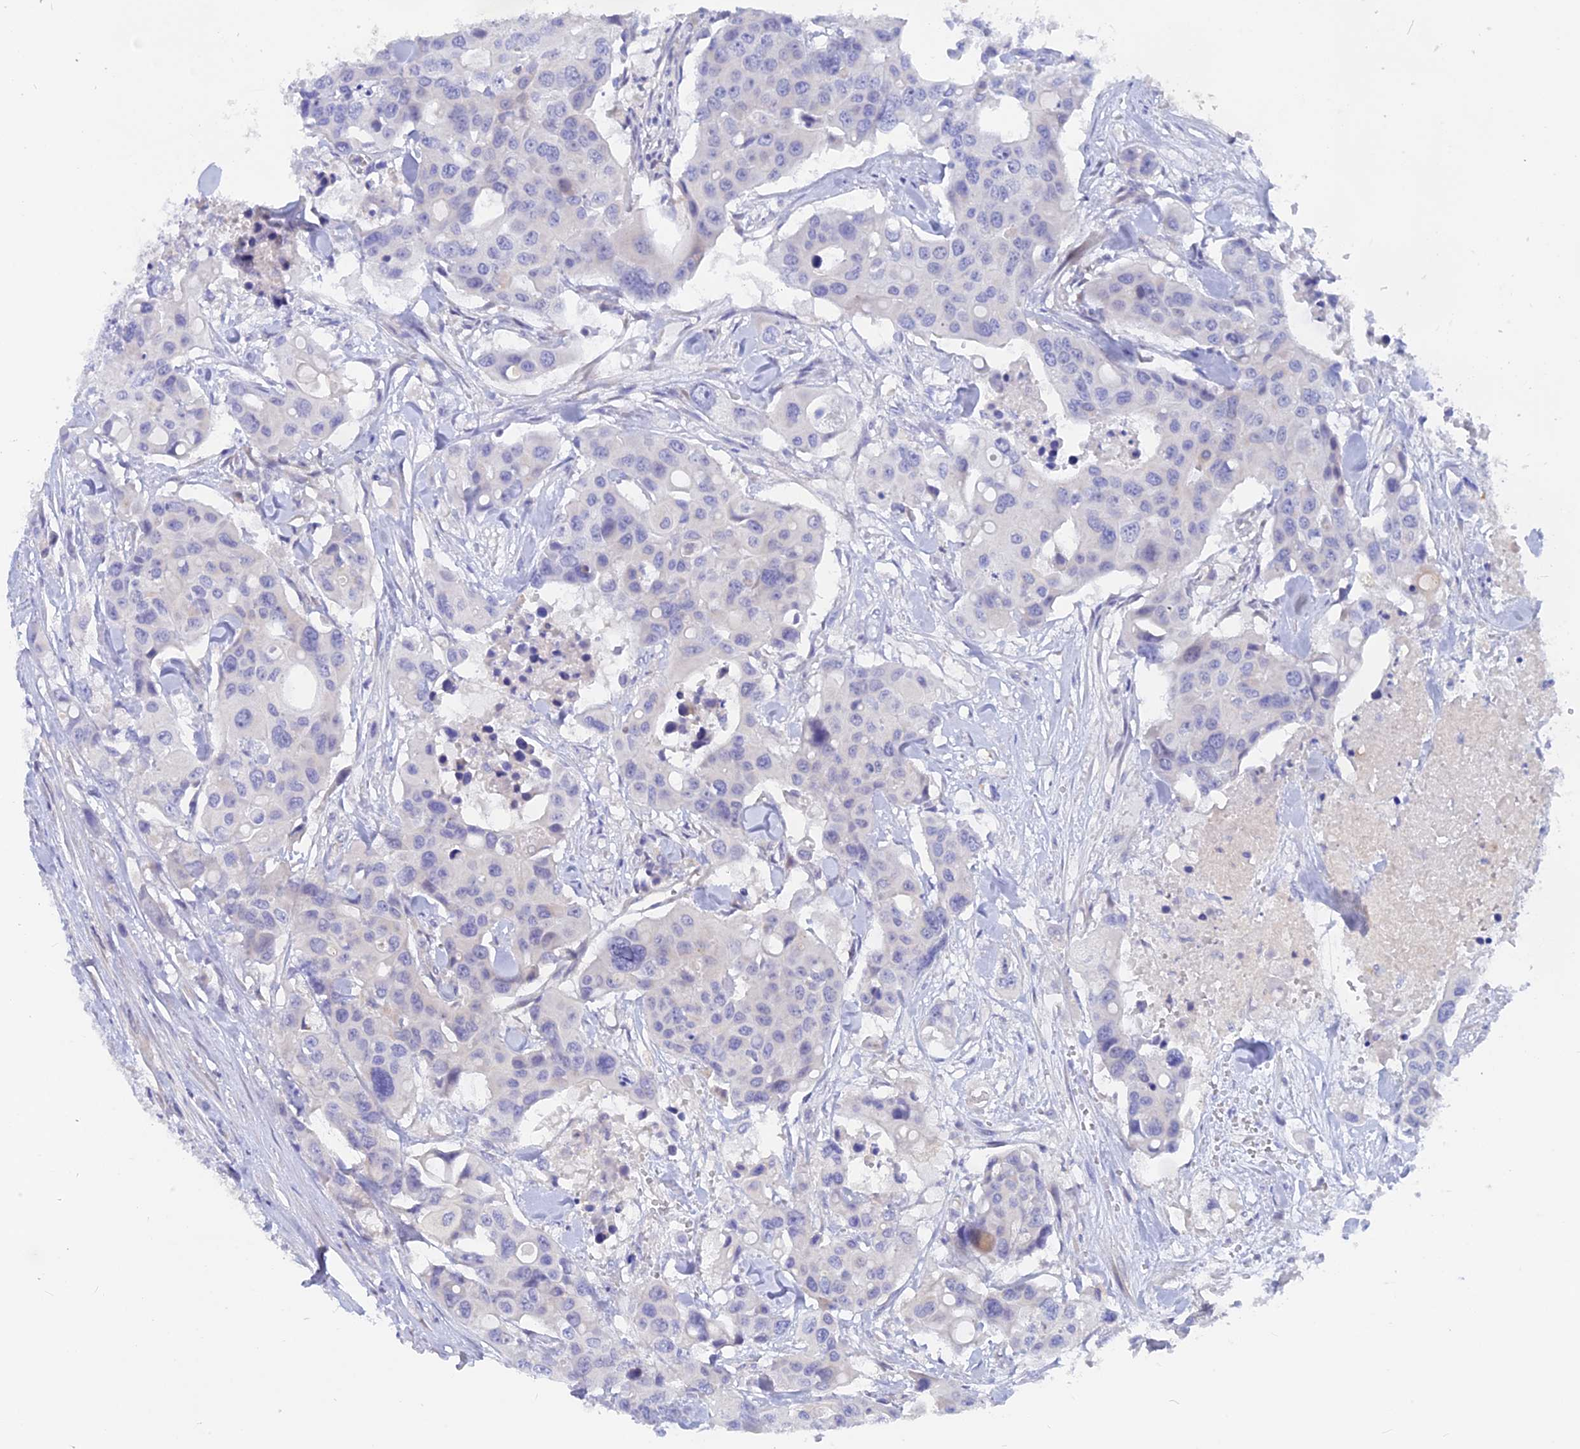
{"staining": {"intensity": "negative", "quantity": "none", "location": "none"}, "tissue": "colorectal cancer", "cell_type": "Tumor cells", "image_type": "cancer", "snomed": [{"axis": "morphology", "description": "Adenocarcinoma, NOS"}, {"axis": "topography", "description": "Colon"}], "caption": "This is an IHC photomicrograph of colorectal adenocarcinoma. There is no positivity in tumor cells.", "gene": "GLB1L", "patient": {"sex": "male", "age": 77}}